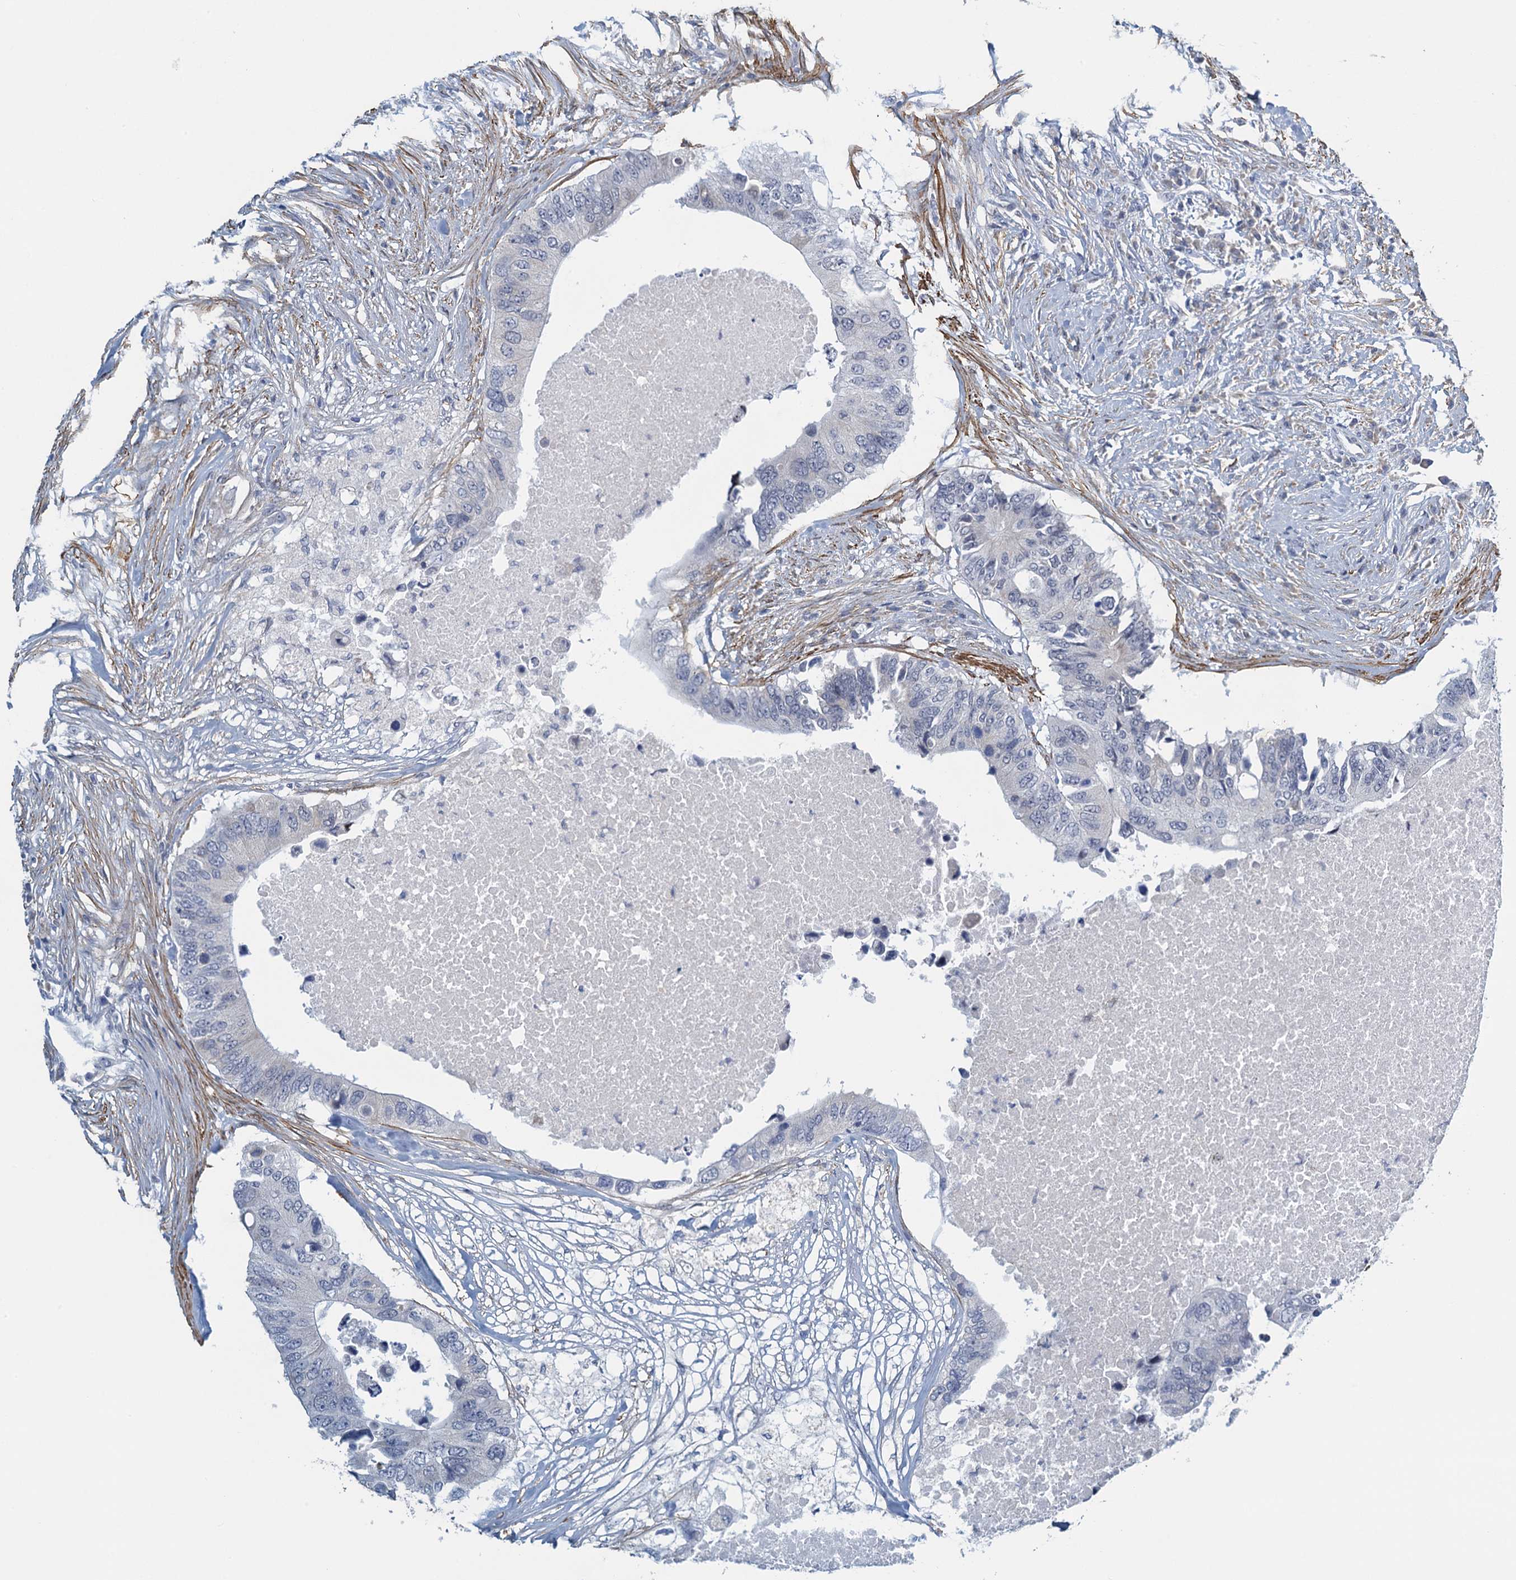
{"staining": {"intensity": "negative", "quantity": "none", "location": "none"}, "tissue": "colorectal cancer", "cell_type": "Tumor cells", "image_type": "cancer", "snomed": [{"axis": "morphology", "description": "Adenocarcinoma, NOS"}, {"axis": "topography", "description": "Colon"}], "caption": "Tumor cells show no significant protein positivity in adenocarcinoma (colorectal).", "gene": "ALG2", "patient": {"sex": "male", "age": 71}}